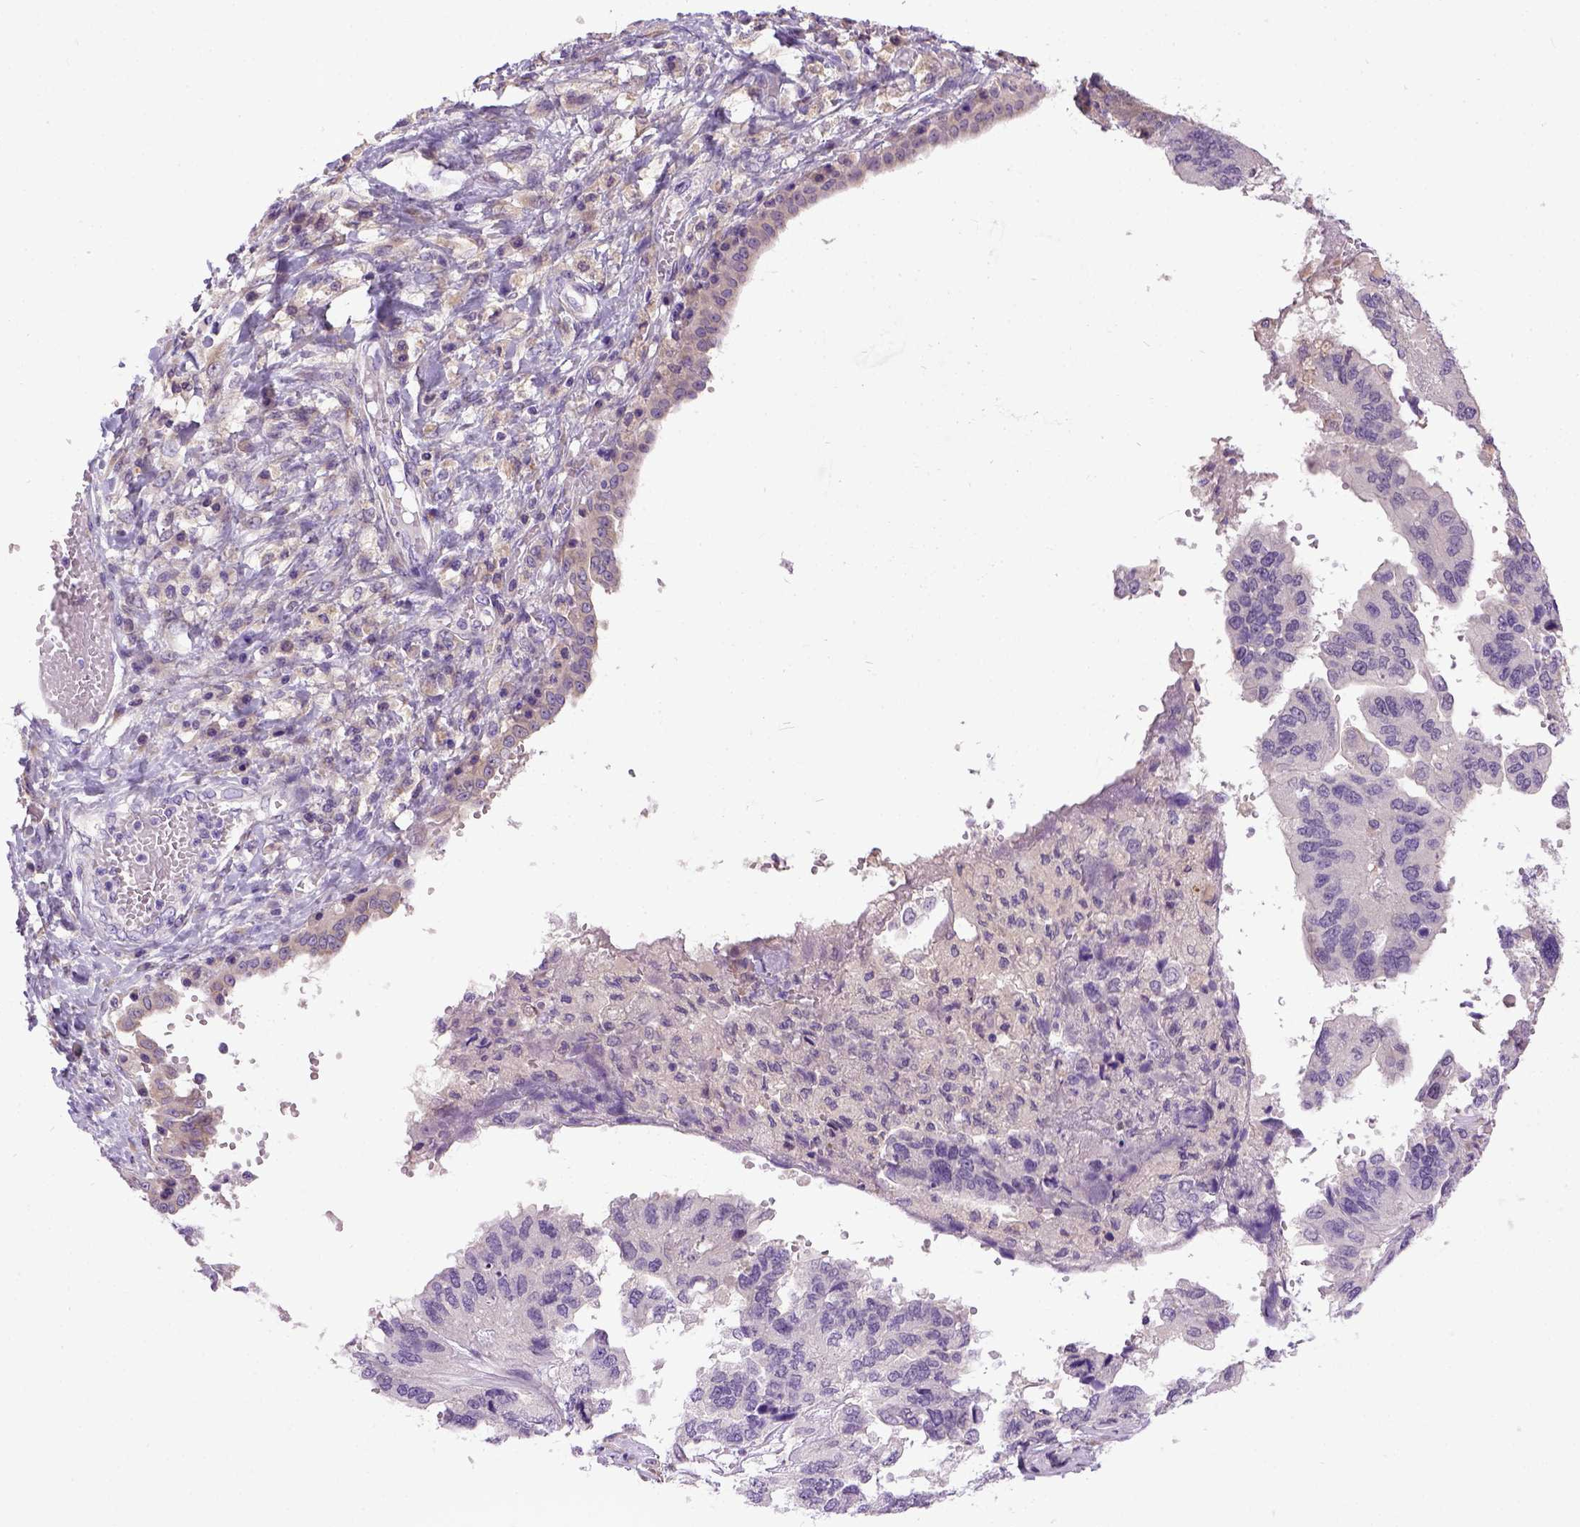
{"staining": {"intensity": "negative", "quantity": "none", "location": "none"}, "tissue": "ovarian cancer", "cell_type": "Tumor cells", "image_type": "cancer", "snomed": [{"axis": "morphology", "description": "Cystadenocarcinoma, serous, NOS"}, {"axis": "topography", "description": "Ovary"}], "caption": "IHC photomicrograph of ovarian serous cystadenocarcinoma stained for a protein (brown), which displays no positivity in tumor cells.", "gene": "NEK5", "patient": {"sex": "female", "age": 79}}